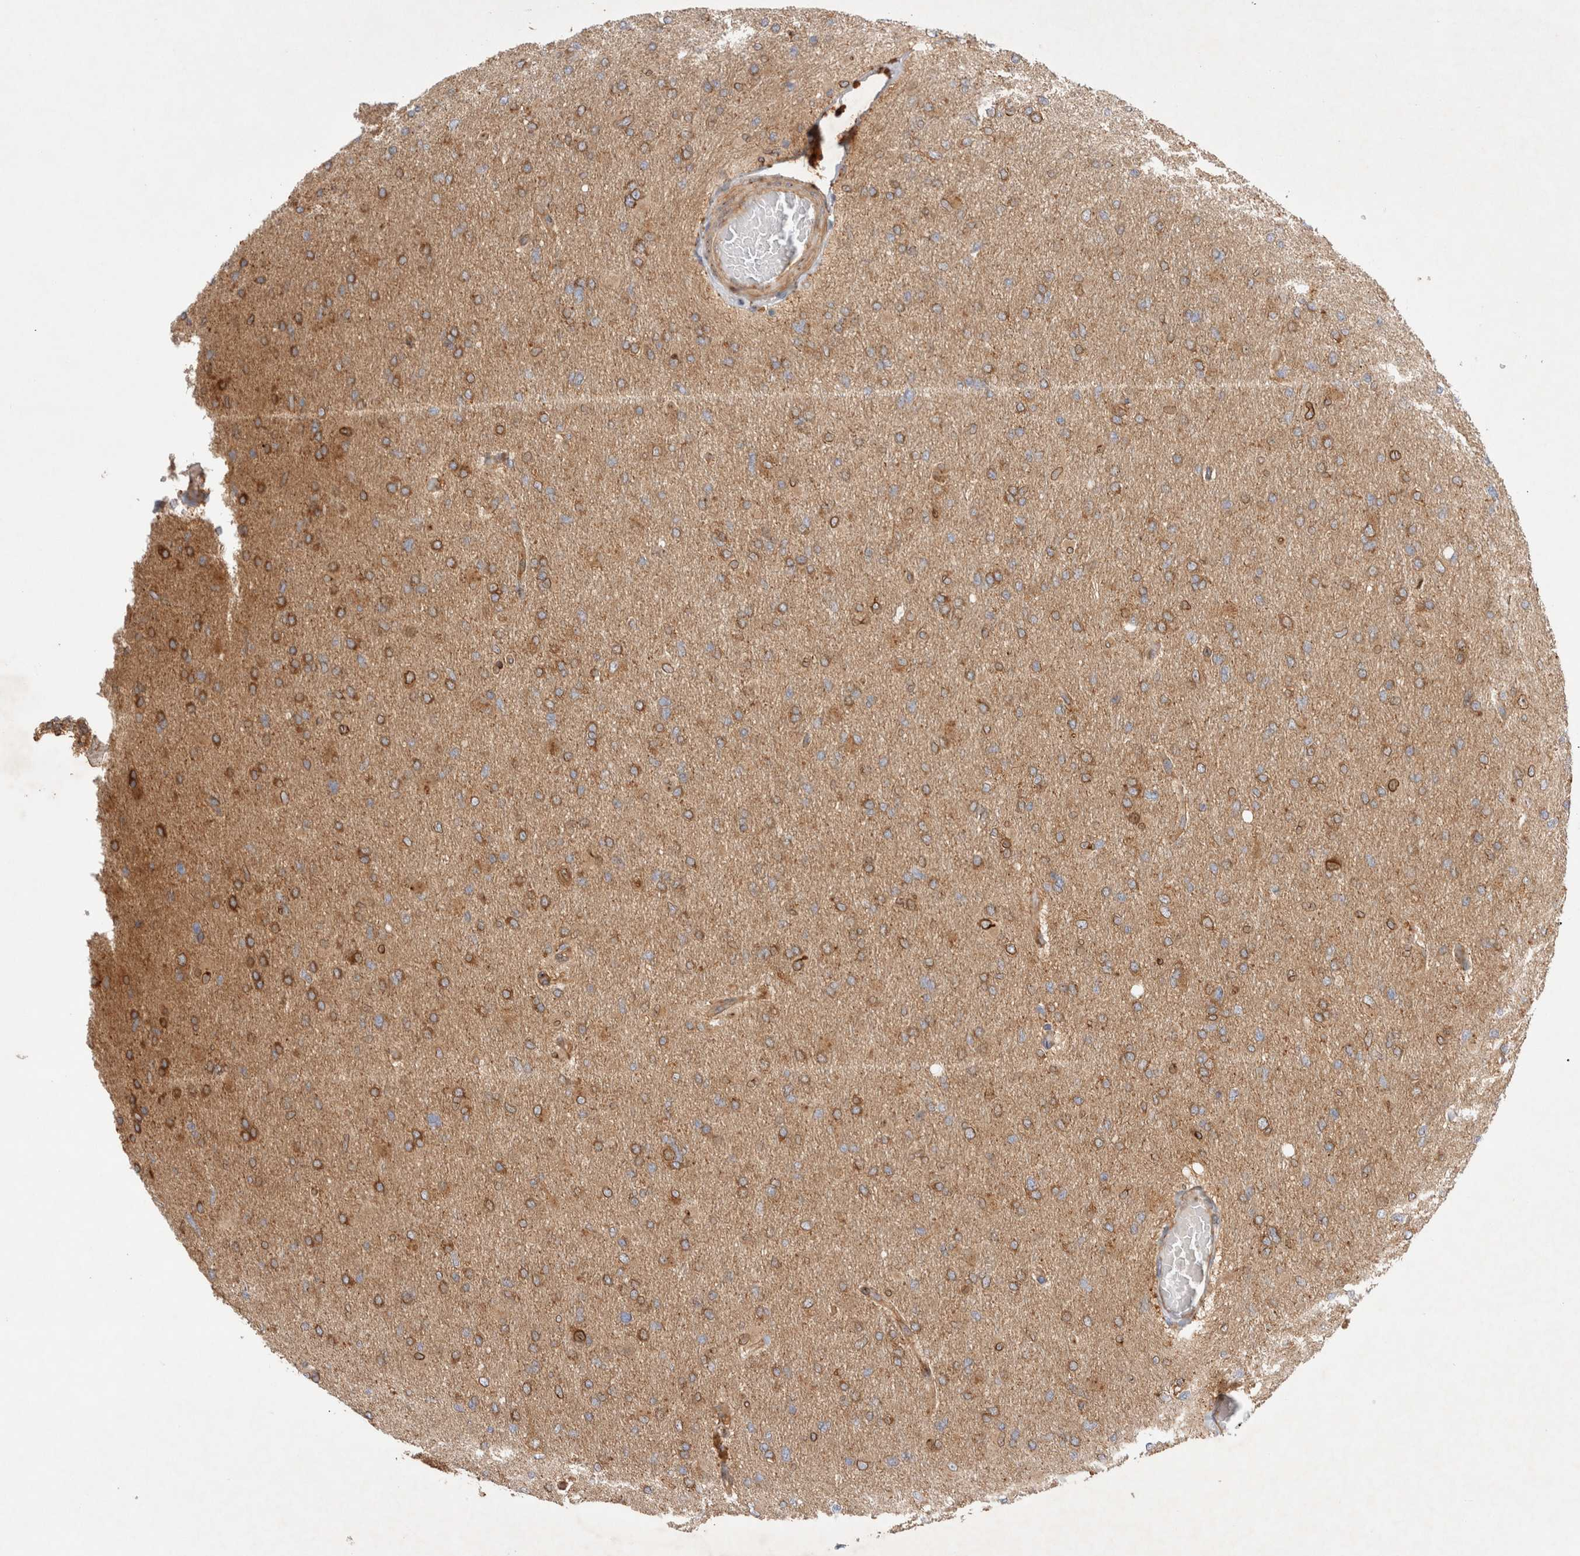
{"staining": {"intensity": "moderate", "quantity": "25%-75%", "location": "cytoplasmic/membranous"}, "tissue": "glioma", "cell_type": "Tumor cells", "image_type": "cancer", "snomed": [{"axis": "morphology", "description": "Glioma, malignant, High grade"}, {"axis": "topography", "description": "Cerebral cortex"}], "caption": "About 25%-75% of tumor cells in human glioma reveal moderate cytoplasmic/membranous protein positivity as visualized by brown immunohistochemical staining.", "gene": "GPR150", "patient": {"sex": "female", "age": 36}}